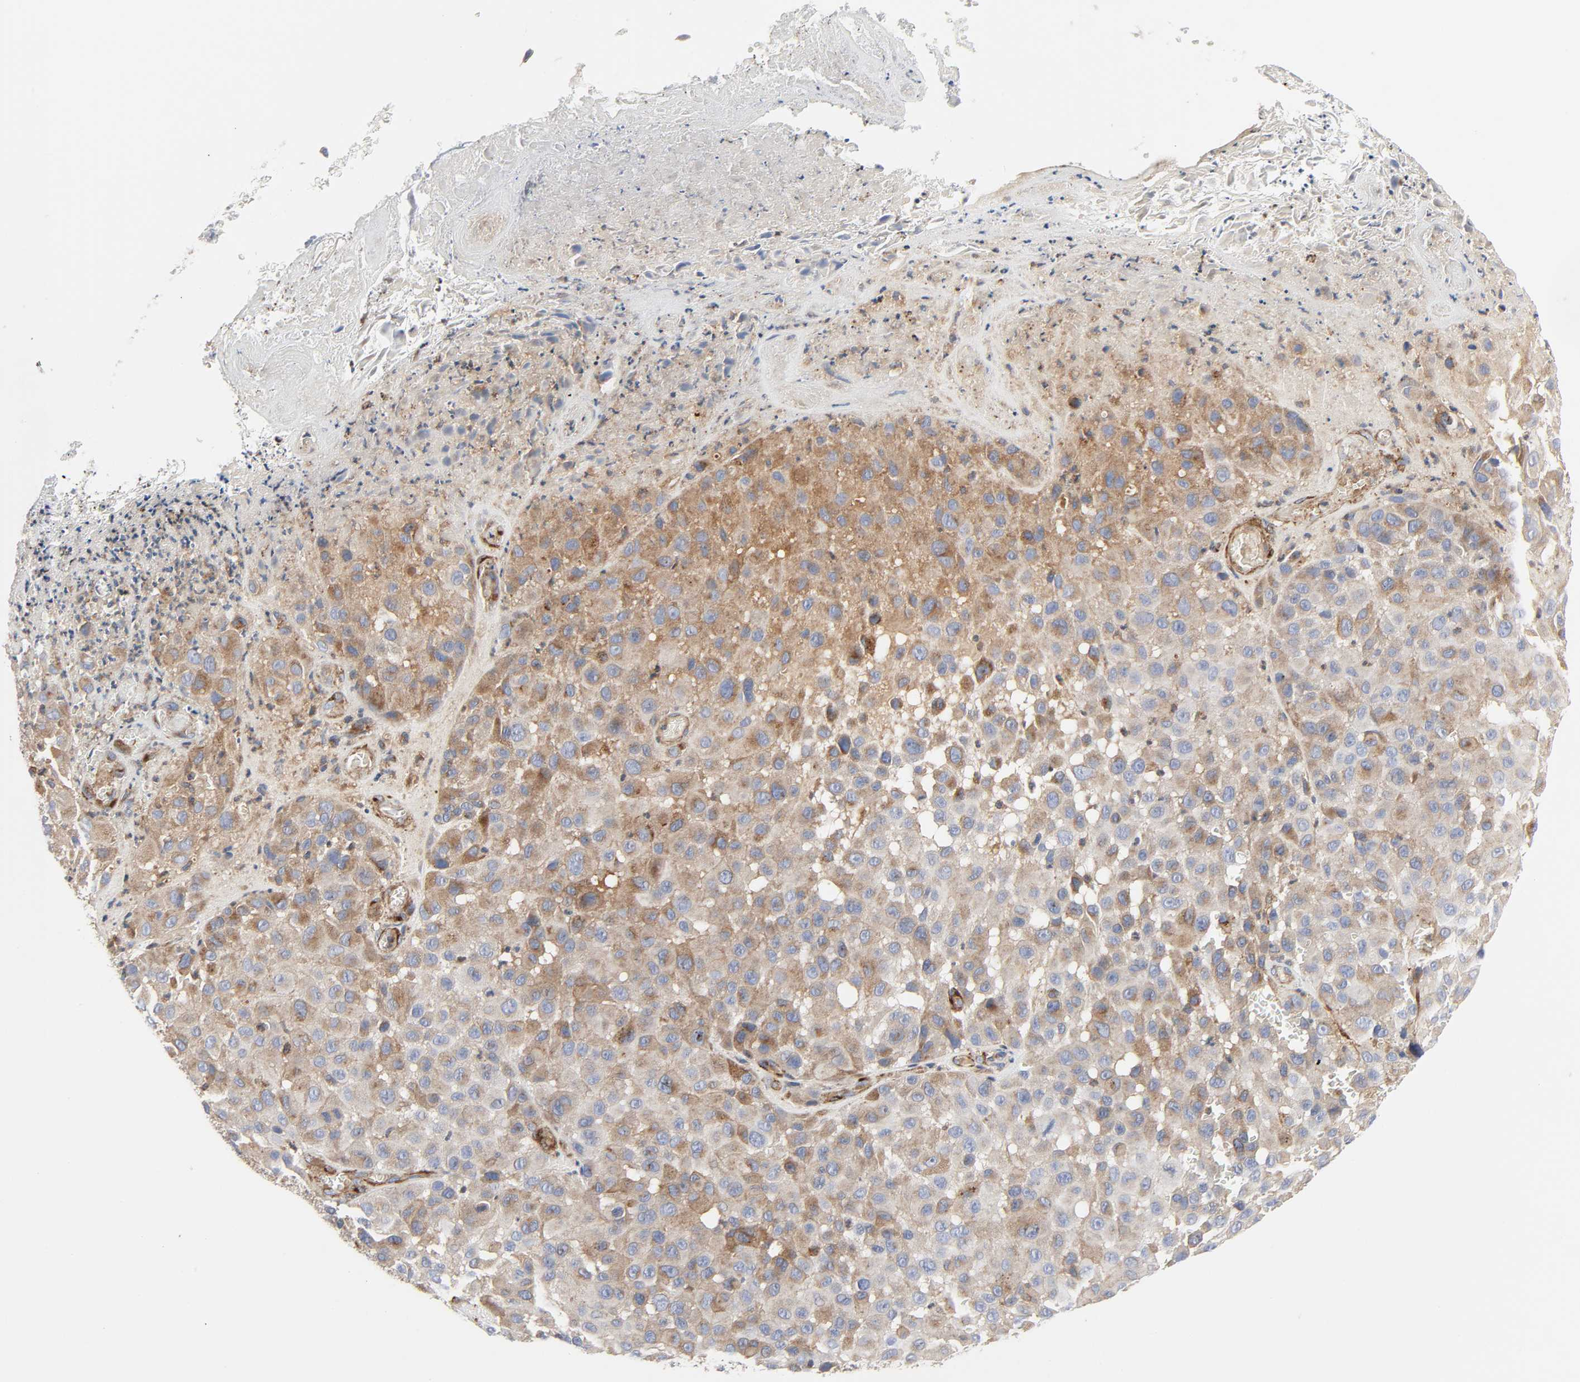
{"staining": {"intensity": "moderate", "quantity": "25%-75%", "location": "cytoplasmic/membranous"}, "tissue": "melanoma", "cell_type": "Tumor cells", "image_type": "cancer", "snomed": [{"axis": "morphology", "description": "Malignant melanoma, NOS"}, {"axis": "topography", "description": "Skin"}], "caption": "An image of human melanoma stained for a protein exhibits moderate cytoplasmic/membranous brown staining in tumor cells. (DAB (3,3'-diaminobenzidine) = brown stain, brightfield microscopy at high magnification).", "gene": "ARHGAP1", "patient": {"sex": "female", "age": 21}}